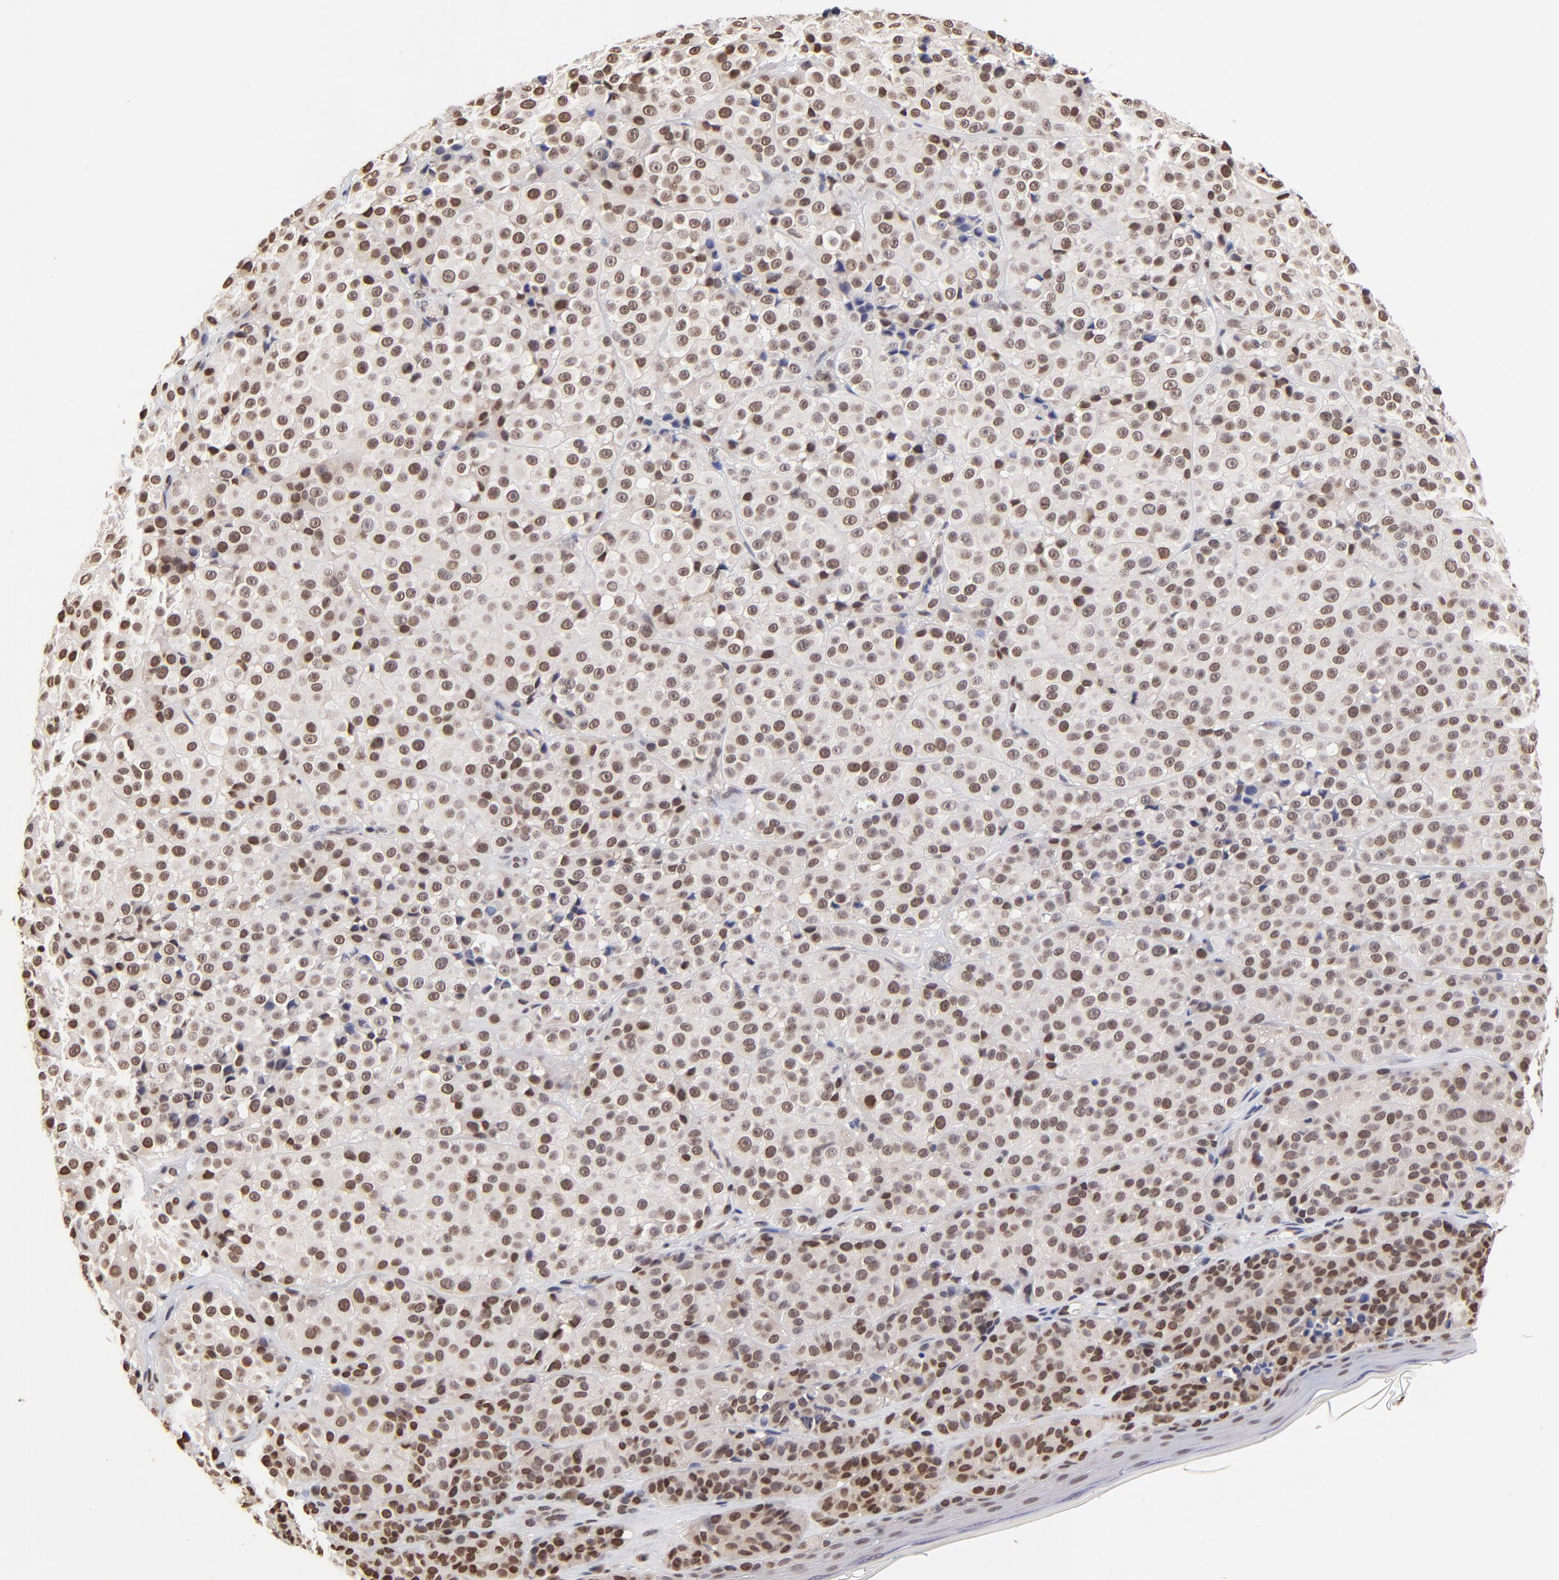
{"staining": {"intensity": "moderate", "quantity": ">75%", "location": "nuclear"}, "tissue": "melanoma", "cell_type": "Tumor cells", "image_type": "cancer", "snomed": [{"axis": "morphology", "description": "Malignant melanoma, NOS"}, {"axis": "topography", "description": "Skin"}], "caption": "Immunohistochemical staining of human malignant melanoma reveals medium levels of moderate nuclear protein staining in about >75% of tumor cells. The staining was performed using DAB (3,3'-diaminobenzidine) to visualize the protein expression in brown, while the nuclei were stained in blue with hematoxylin (Magnification: 20x).", "gene": "DSN1", "patient": {"sex": "female", "age": 75}}